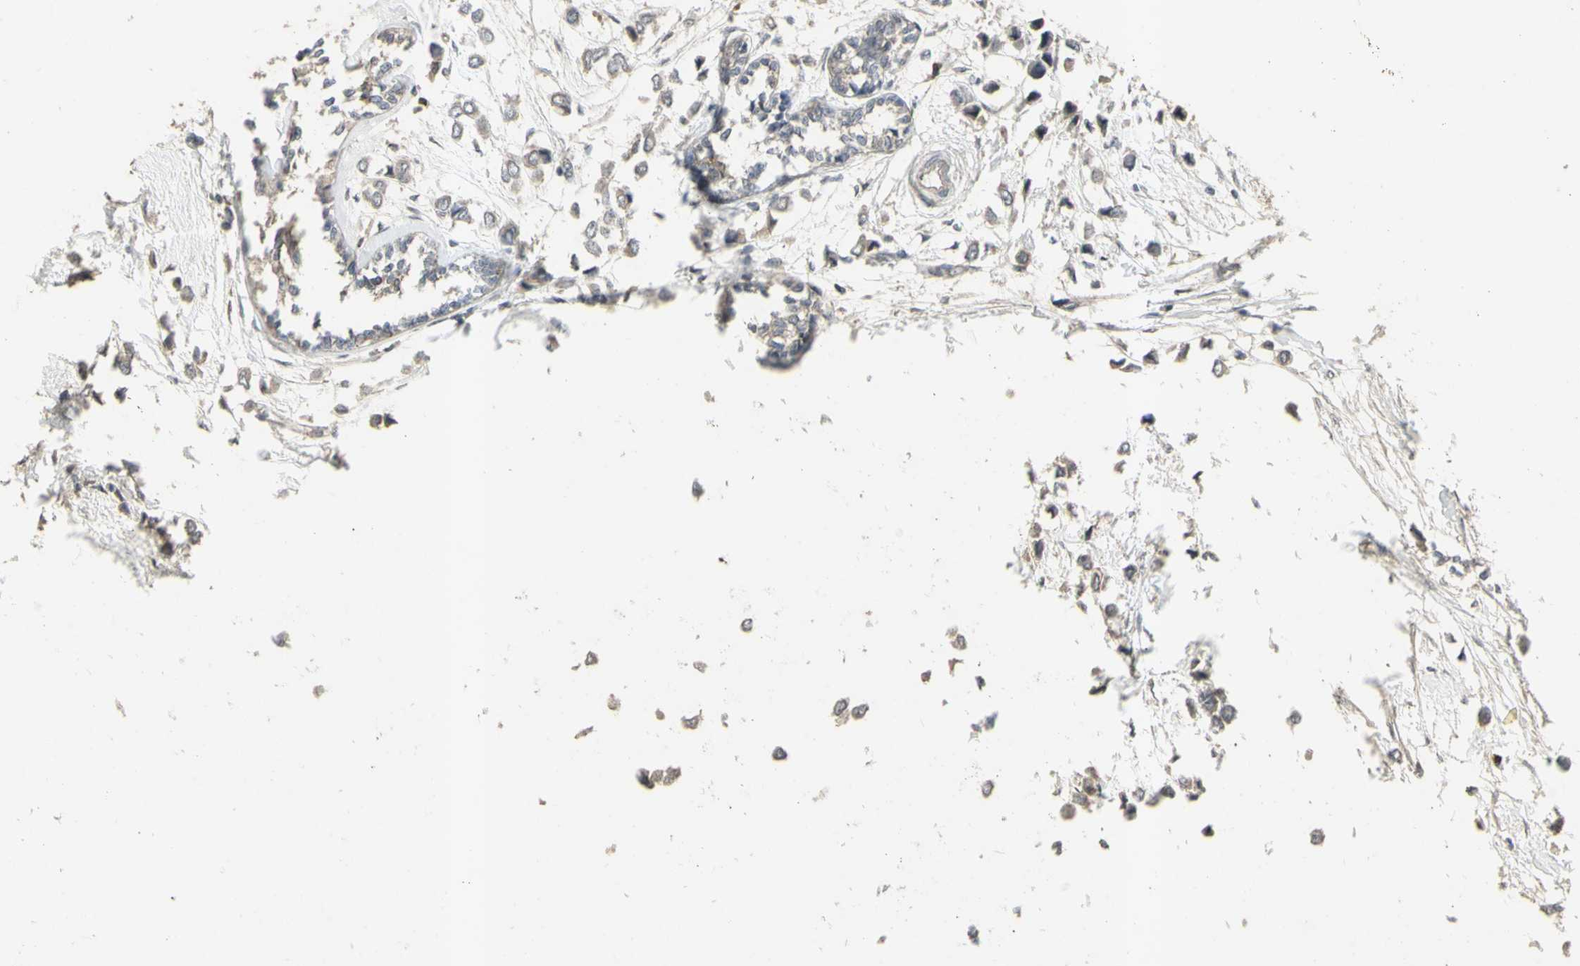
{"staining": {"intensity": "weak", "quantity": "<25%", "location": "cytoplasmic/membranous"}, "tissue": "breast cancer", "cell_type": "Tumor cells", "image_type": "cancer", "snomed": [{"axis": "morphology", "description": "Lobular carcinoma"}, {"axis": "topography", "description": "Breast"}], "caption": "There is no significant positivity in tumor cells of breast cancer (lobular carcinoma).", "gene": "ALOX12", "patient": {"sex": "female", "age": 51}}